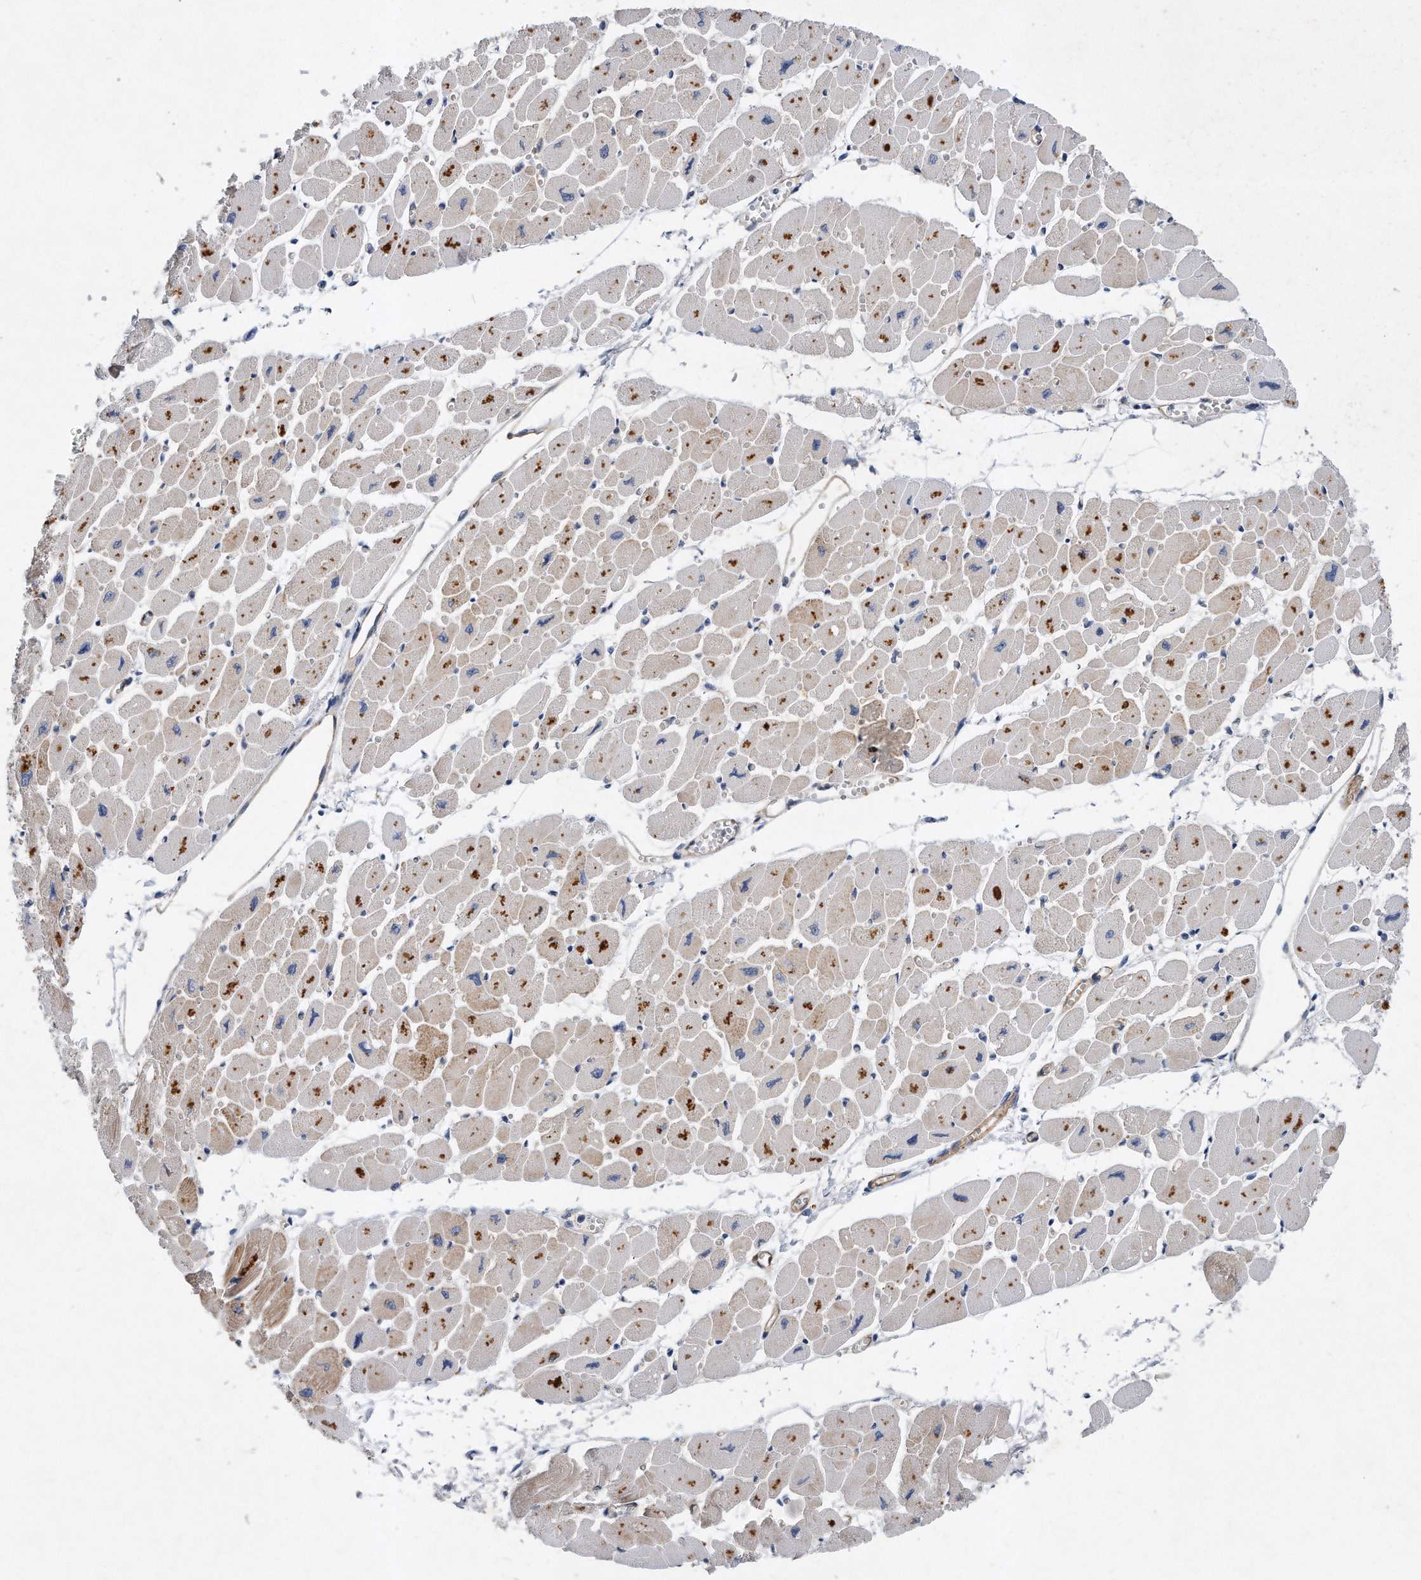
{"staining": {"intensity": "weak", "quantity": "<25%", "location": "cytoplasmic/membranous"}, "tissue": "heart muscle", "cell_type": "Cardiomyocytes", "image_type": "normal", "snomed": [{"axis": "morphology", "description": "Normal tissue, NOS"}, {"axis": "topography", "description": "Heart"}], "caption": "A histopathology image of heart muscle stained for a protein displays no brown staining in cardiomyocytes.", "gene": "TP53INP1", "patient": {"sex": "female", "age": 54}}